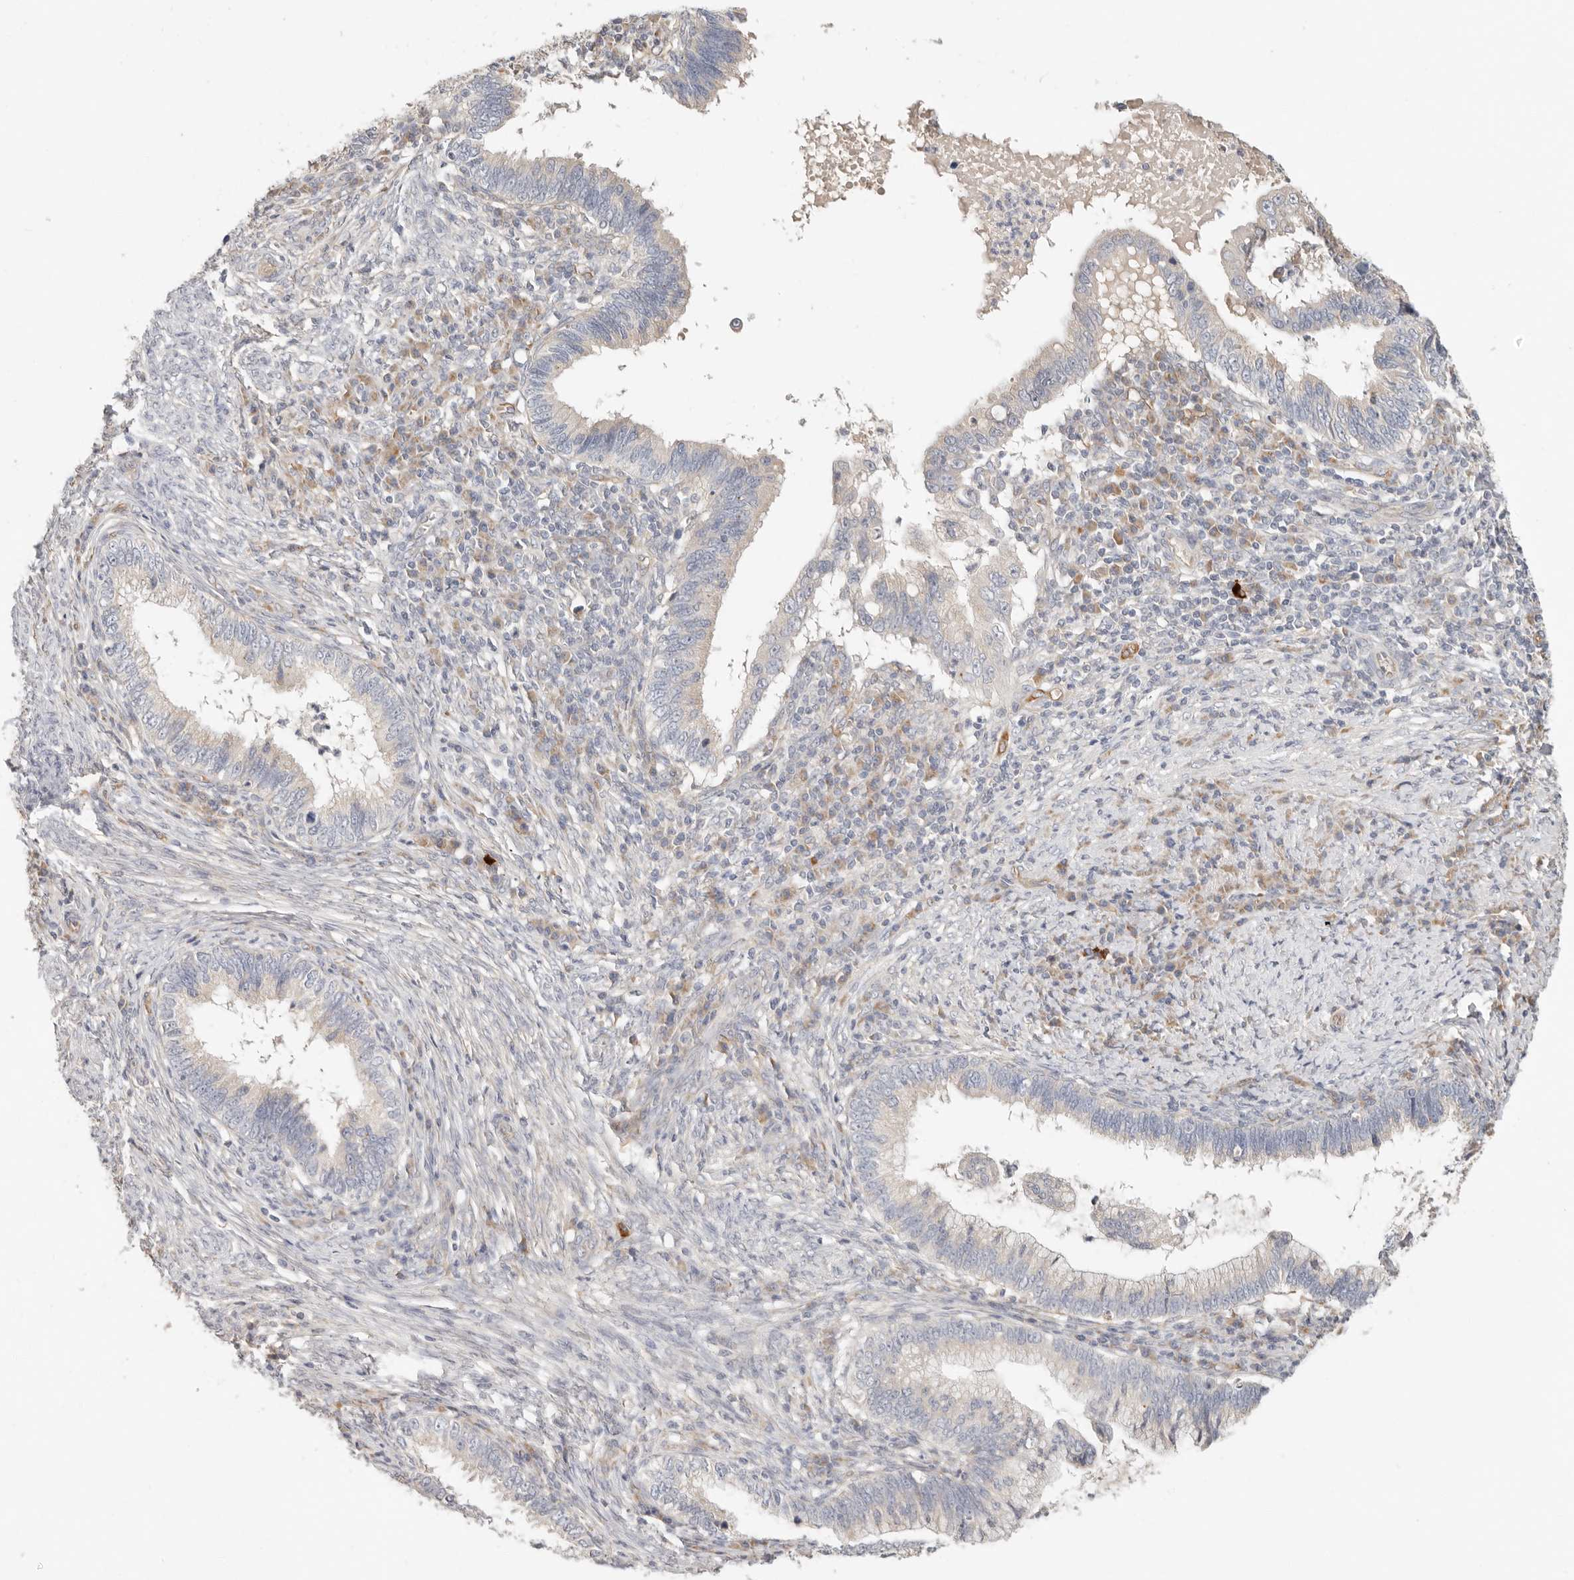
{"staining": {"intensity": "negative", "quantity": "none", "location": "none"}, "tissue": "cervical cancer", "cell_type": "Tumor cells", "image_type": "cancer", "snomed": [{"axis": "morphology", "description": "Adenocarcinoma, NOS"}, {"axis": "topography", "description": "Cervix"}], "caption": "The micrograph displays no staining of tumor cells in adenocarcinoma (cervical).", "gene": "SPRING1", "patient": {"sex": "female", "age": 36}}